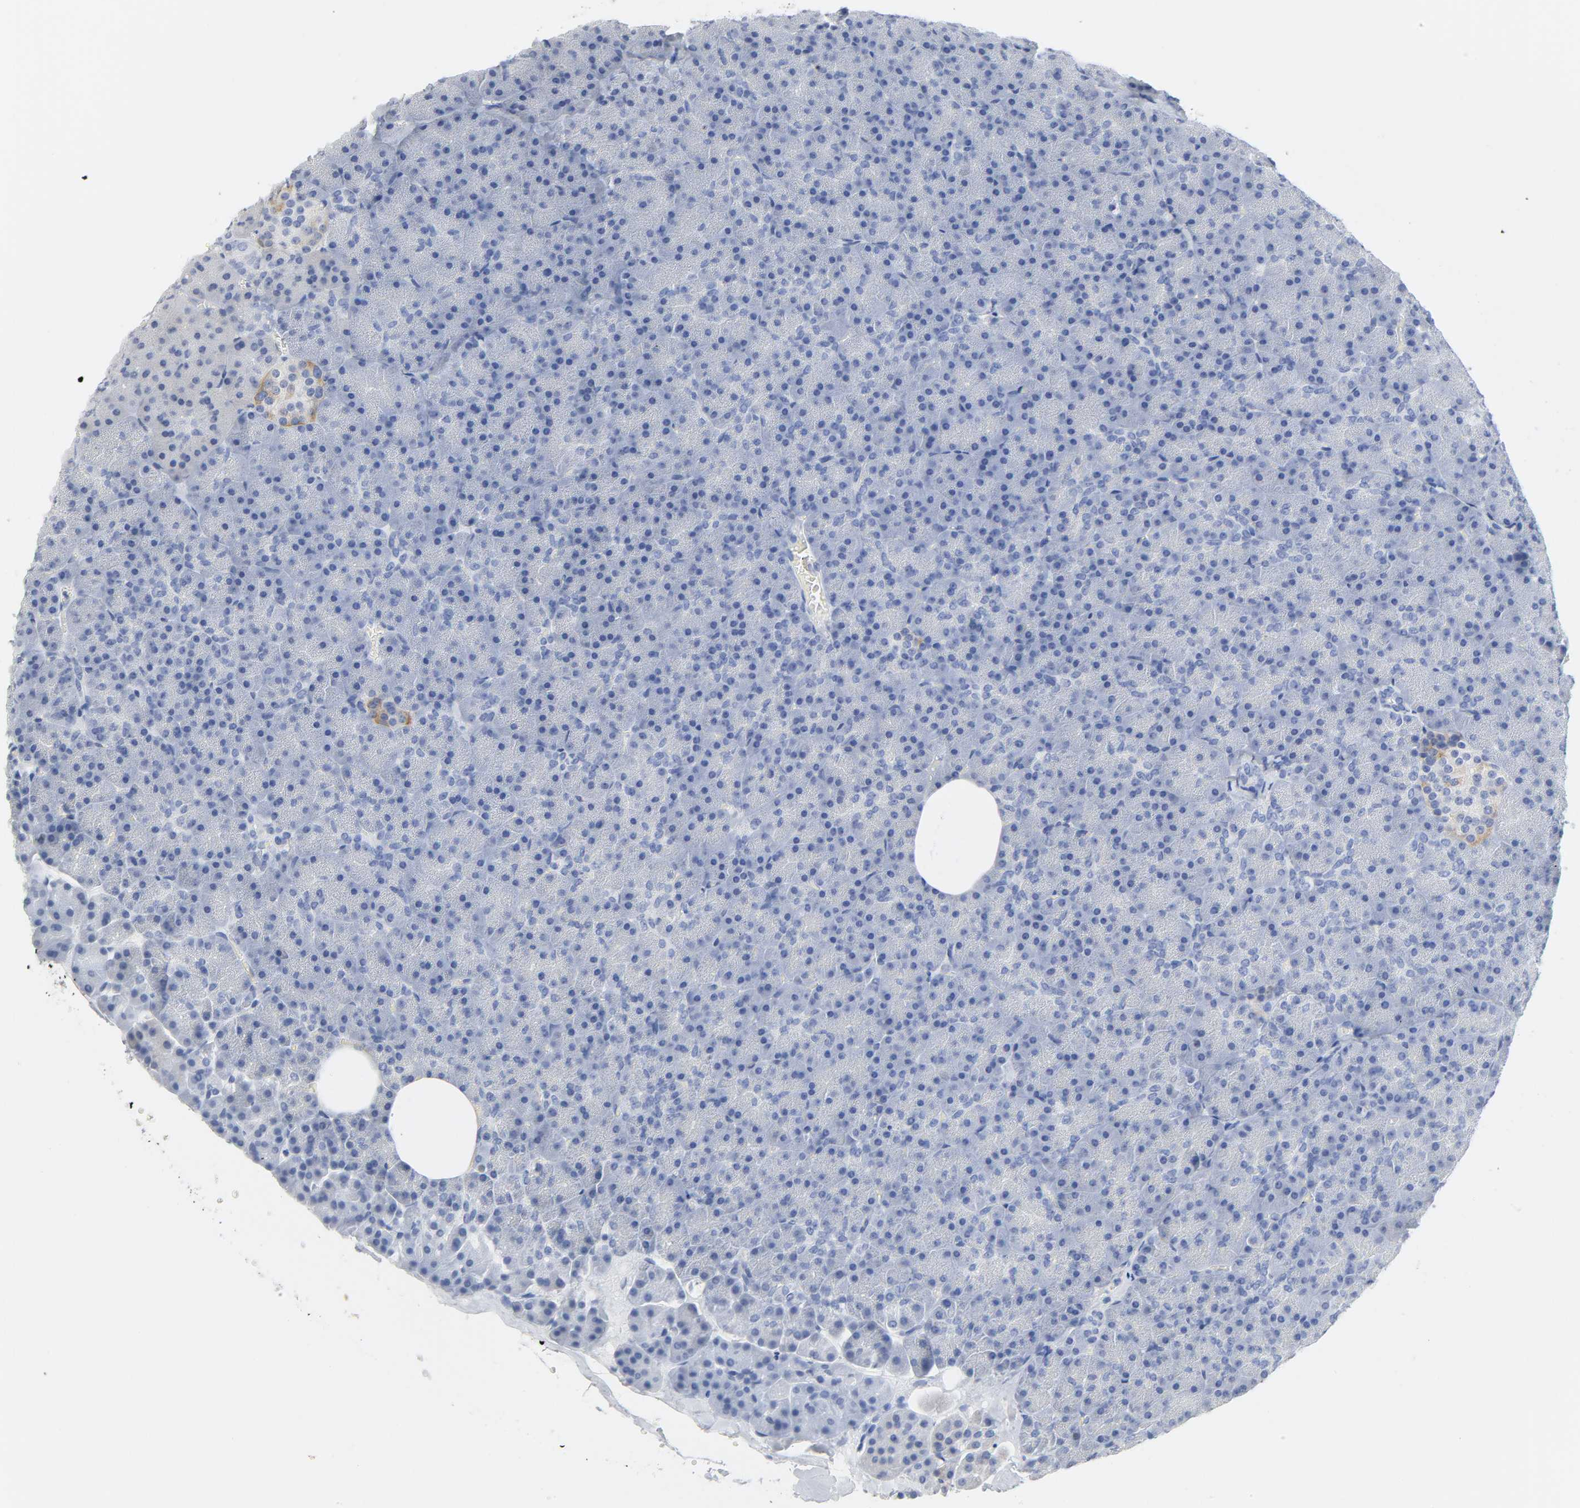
{"staining": {"intensity": "negative", "quantity": "none", "location": "none"}, "tissue": "pancreas", "cell_type": "Exocrine glandular cells", "image_type": "normal", "snomed": [{"axis": "morphology", "description": "Normal tissue, NOS"}, {"axis": "topography", "description": "Pancreas"}], "caption": "DAB (3,3'-diaminobenzidine) immunohistochemical staining of benign pancreas exhibits no significant staining in exocrine glandular cells.", "gene": "ACP3", "patient": {"sex": "female", "age": 35}}